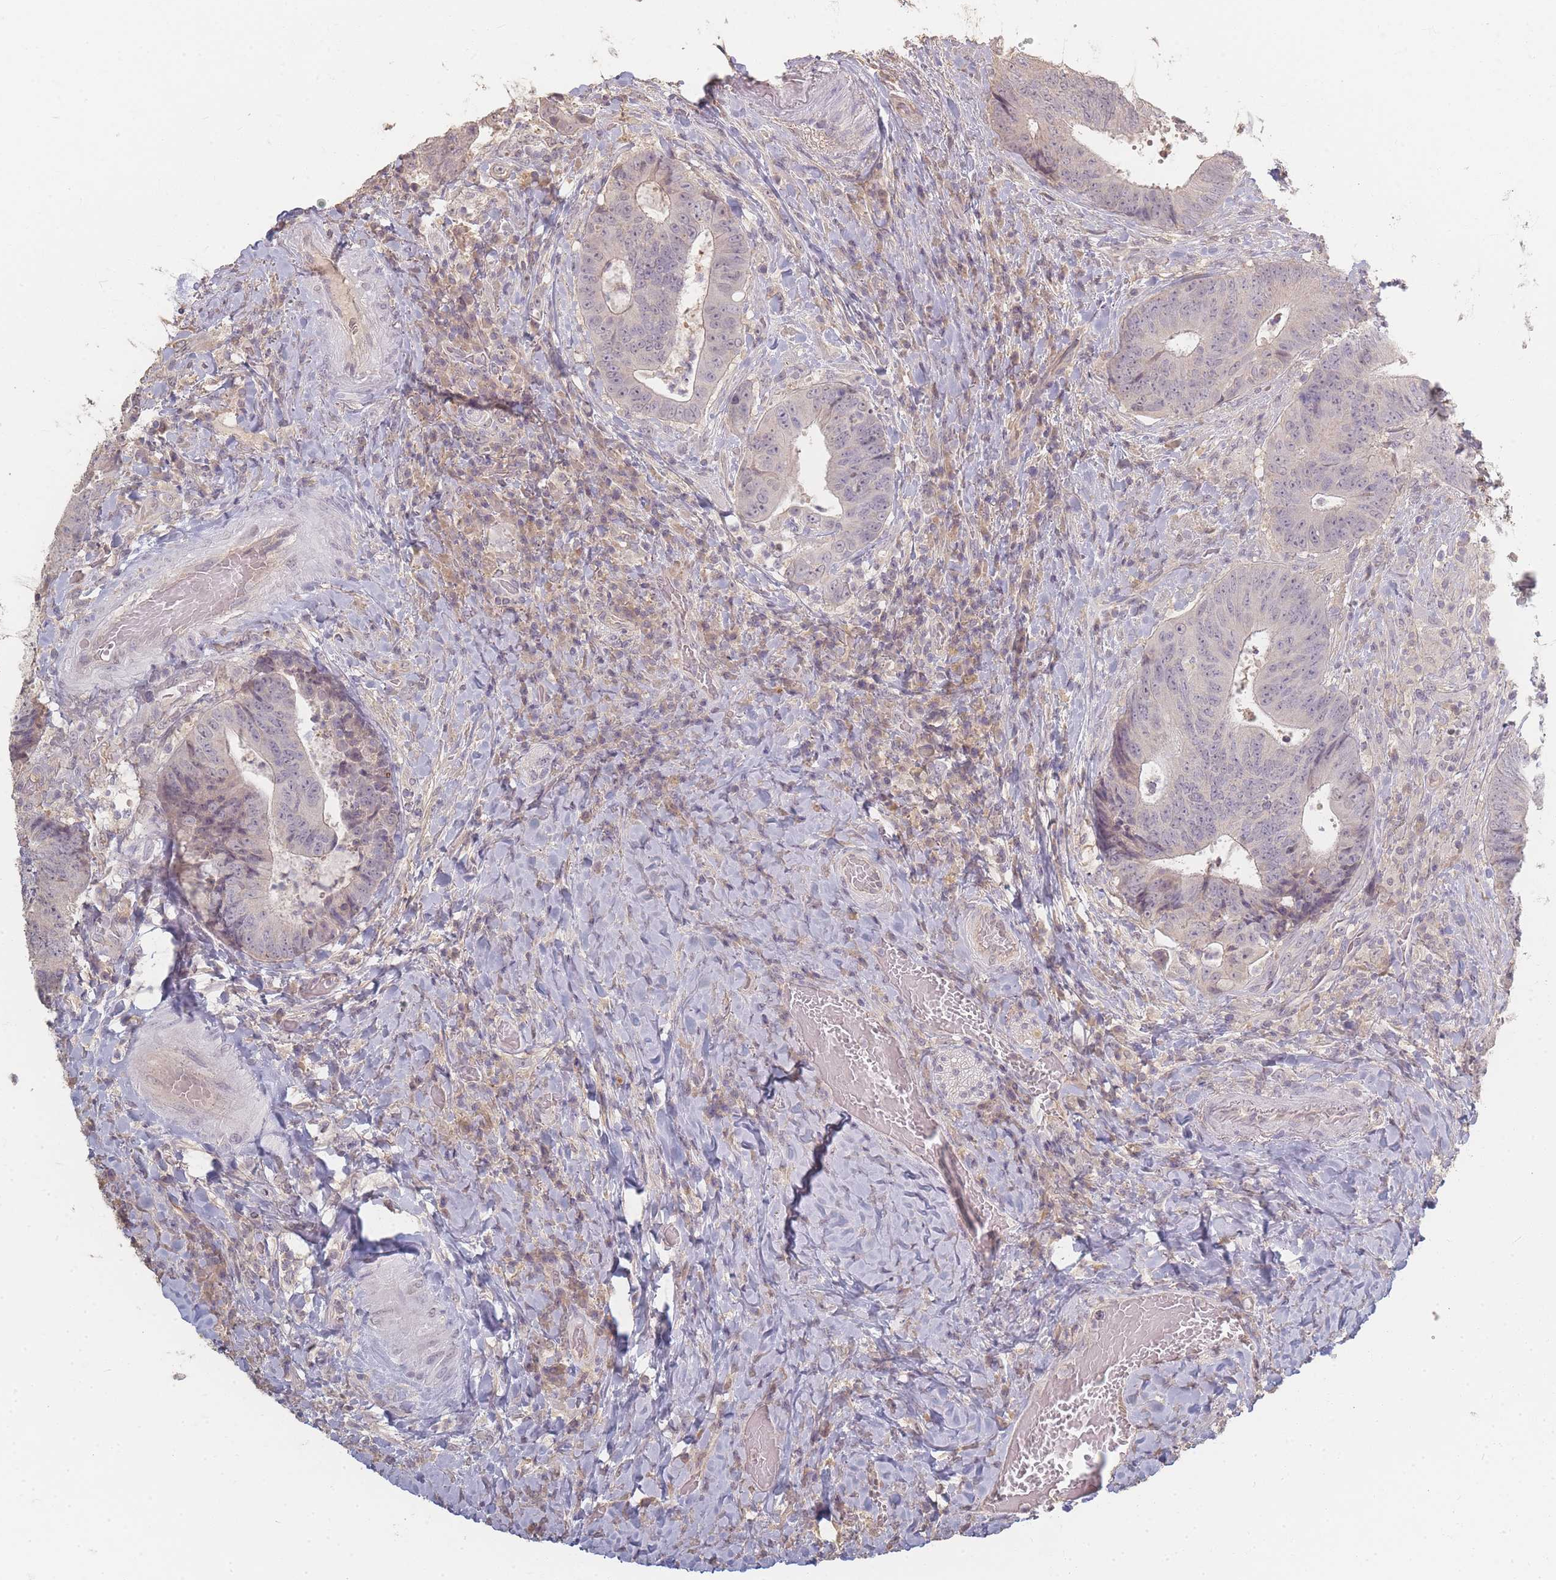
{"staining": {"intensity": "negative", "quantity": "none", "location": "none"}, "tissue": "colorectal cancer", "cell_type": "Tumor cells", "image_type": "cancer", "snomed": [{"axis": "morphology", "description": "Adenocarcinoma, NOS"}, {"axis": "topography", "description": "Rectum"}], "caption": "Tumor cells show no significant positivity in colorectal cancer.", "gene": "RFTN1", "patient": {"sex": "male", "age": 72}}